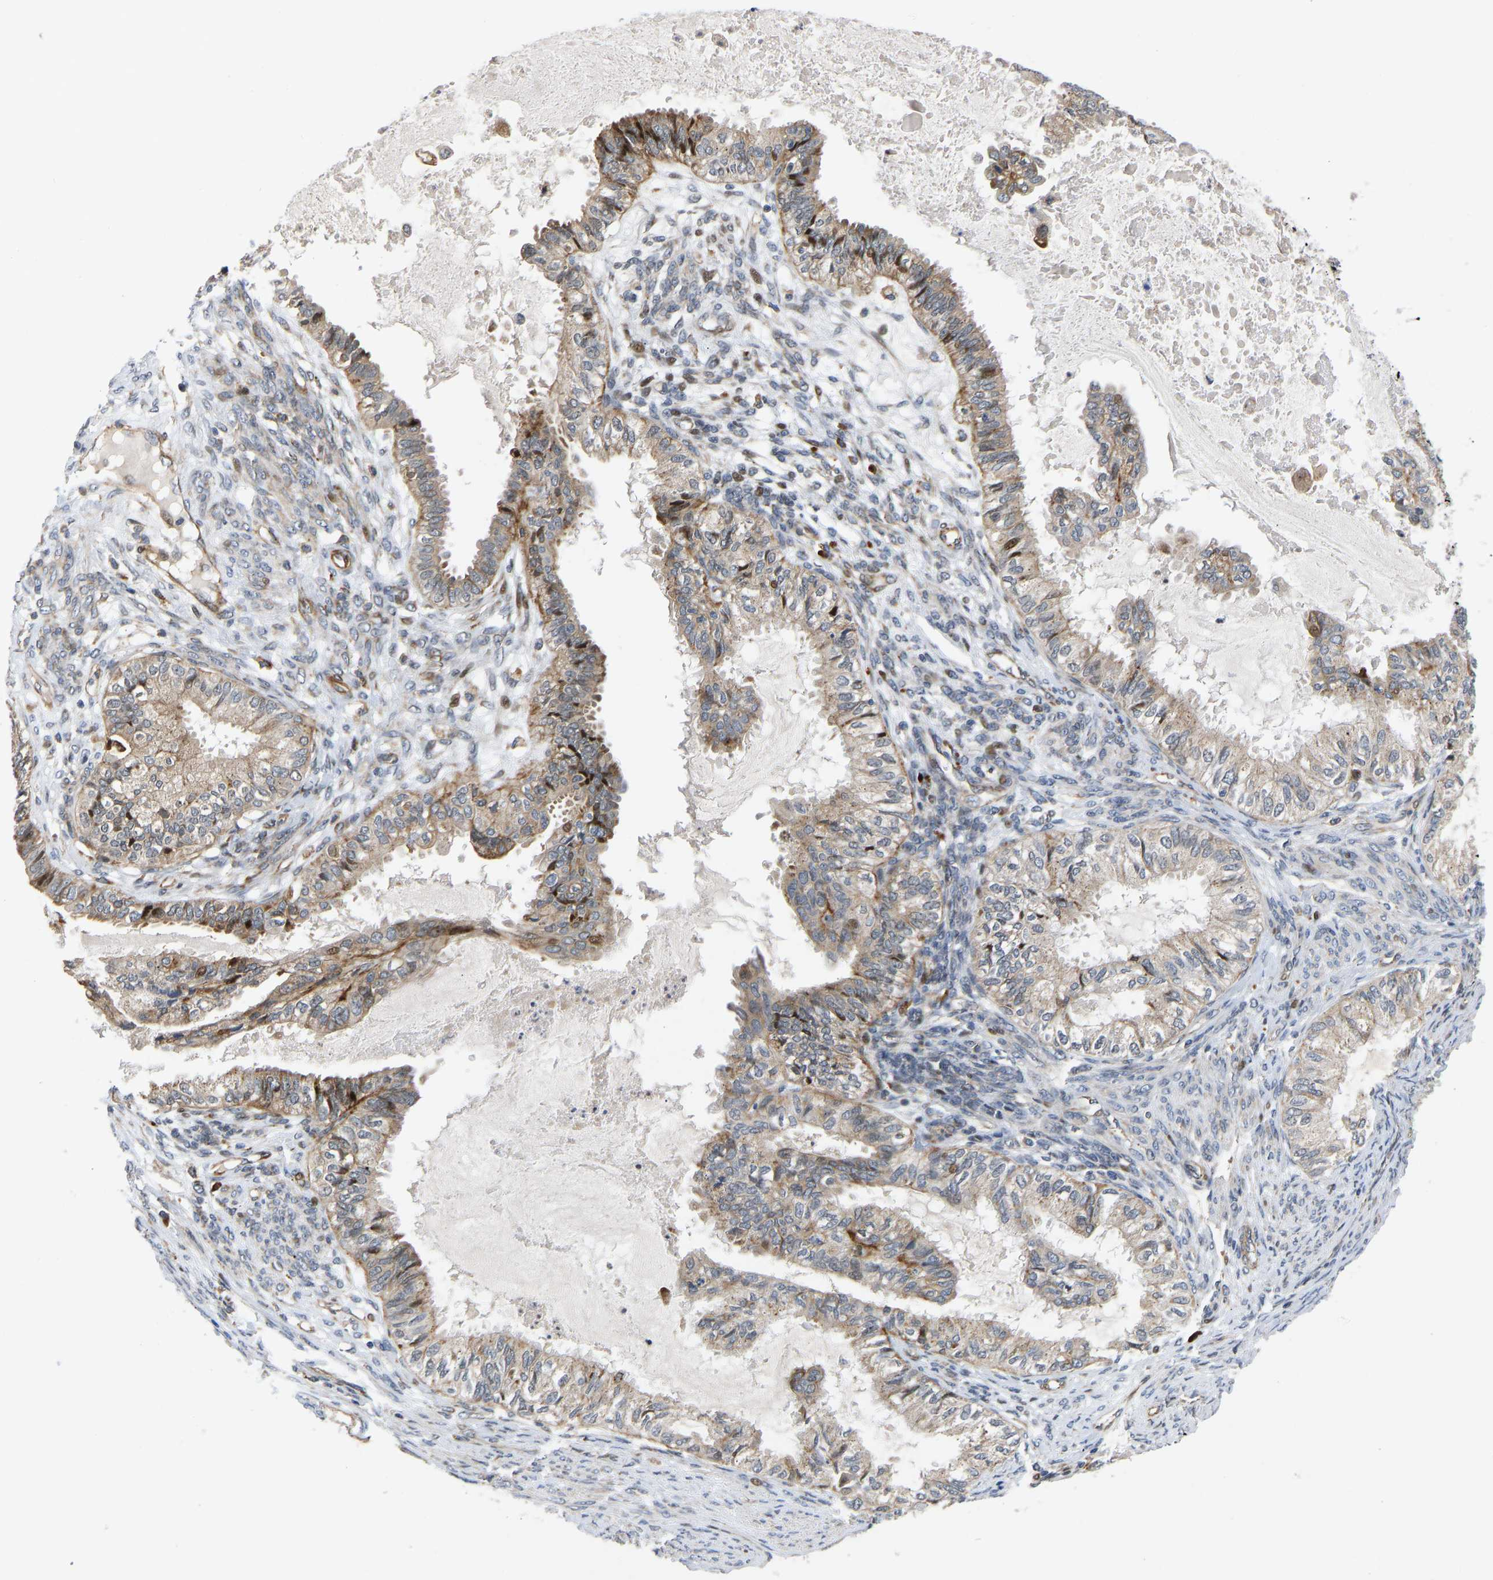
{"staining": {"intensity": "moderate", "quantity": "<25%", "location": "cytoplasmic/membranous,nuclear"}, "tissue": "cervical cancer", "cell_type": "Tumor cells", "image_type": "cancer", "snomed": [{"axis": "morphology", "description": "Normal tissue, NOS"}, {"axis": "morphology", "description": "Adenocarcinoma, NOS"}, {"axis": "topography", "description": "Cervix"}, {"axis": "topography", "description": "Endometrium"}], "caption": "This micrograph demonstrates immunohistochemistry (IHC) staining of human adenocarcinoma (cervical), with low moderate cytoplasmic/membranous and nuclear positivity in about <25% of tumor cells.", "gene": "TMEM38B", "patient": {"sex": "female", "age": 86}}